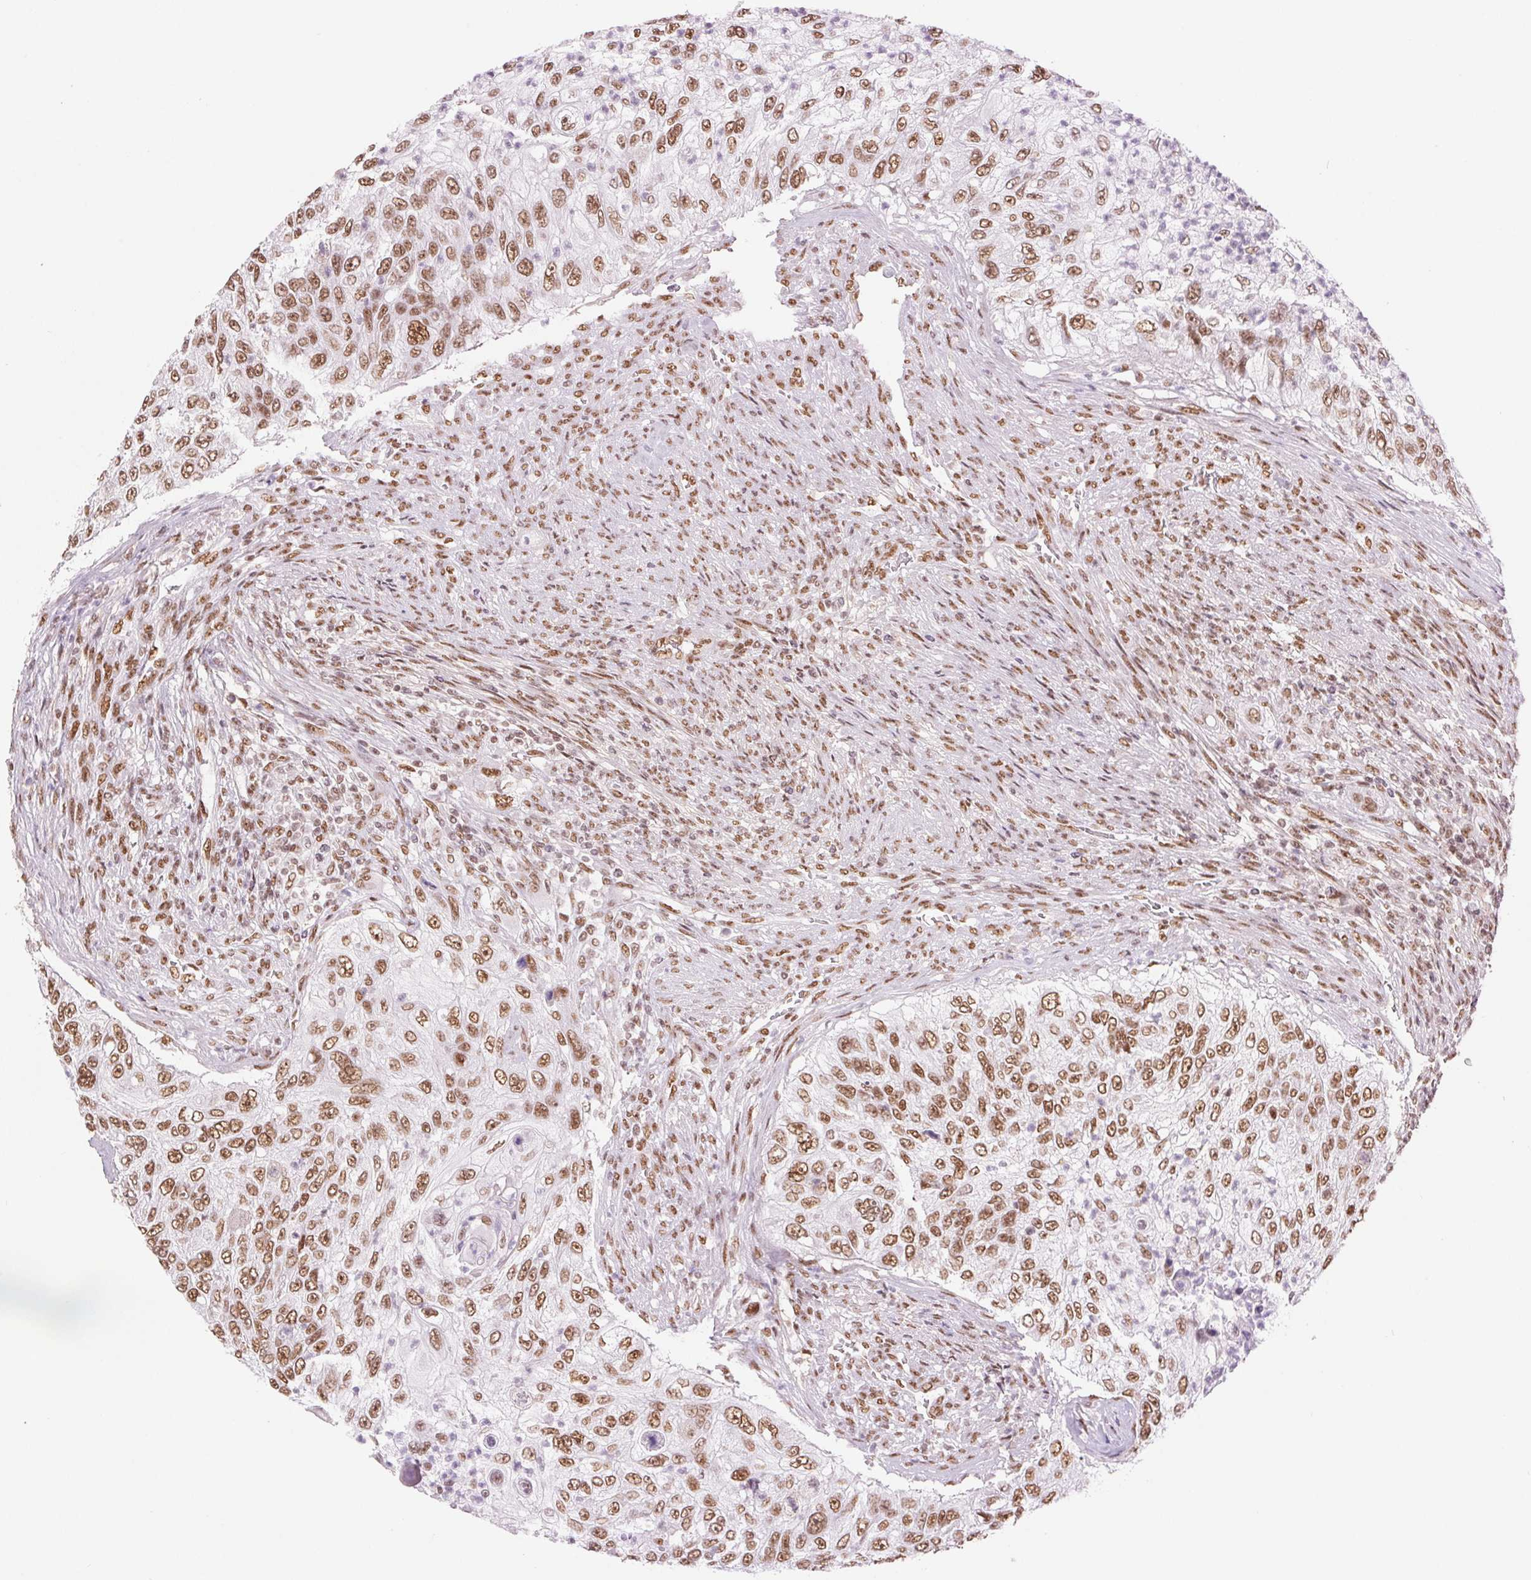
{"staining": {"intensity": "moderate", "quantity": ">75%", "location": "nuclear"}, "tissue": "urothelial cancer", "cell_type": "Tumor cells", "image_type": "cancer", "snomed": [{"axis": "morphology", "description": "Urothelial carcinoma, High grade"}, {"axis": "topography", "description": "Urinary bladder"}], "caption": "About >75% of tumor cells in human urothelial cancer demonstrate moderate nuclear protein staining as visualized by brown immunohistochemical staining.", "gene": "ZFR2", "patient": {"sex": "female", "age": 60}}